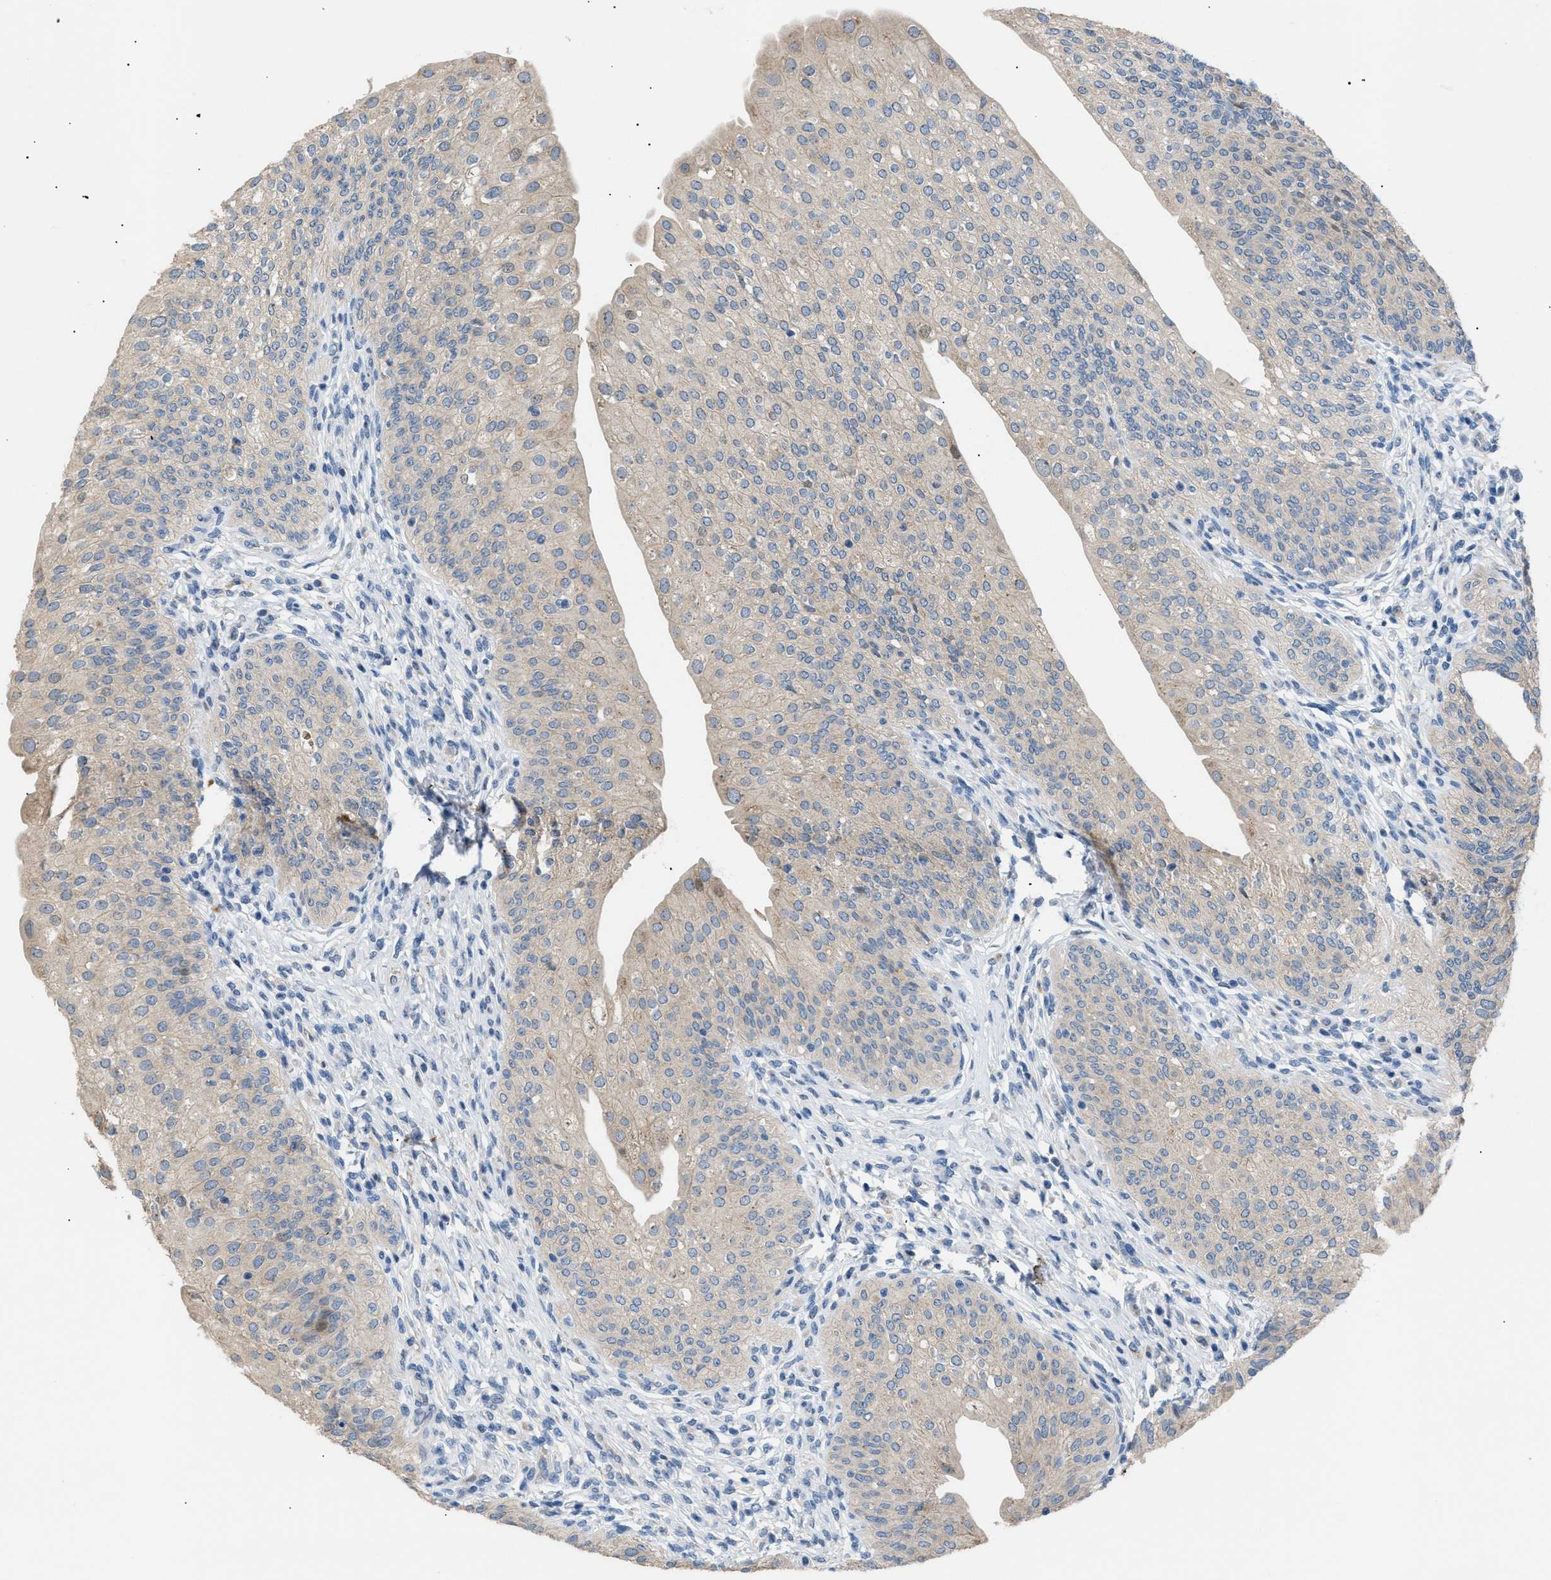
{"staining": {"intensity": "strong", "quantity": "<25%", "location": "cytoplasmic/membranous"}, "tissue": "urinary bladder", "cell_type": "Urothelial cells", "image_type": "normal", "snomed": [{"axis": "morphology", "description": "Normal tissue, NOS"}, {"axis": "topography", "description": "Urinary bladder"}], "caption": "A high-resolution micrograph shows IHC staining of benign urinary bladder, which displays strong cytoplasmic/membranous expression in approximately <25% of urothelial cells. The protein of interest is shown in brown color, while the nuclei are stained blue.", "gene": "ICA1", "patient": {"sex": "male", "age": 46}}